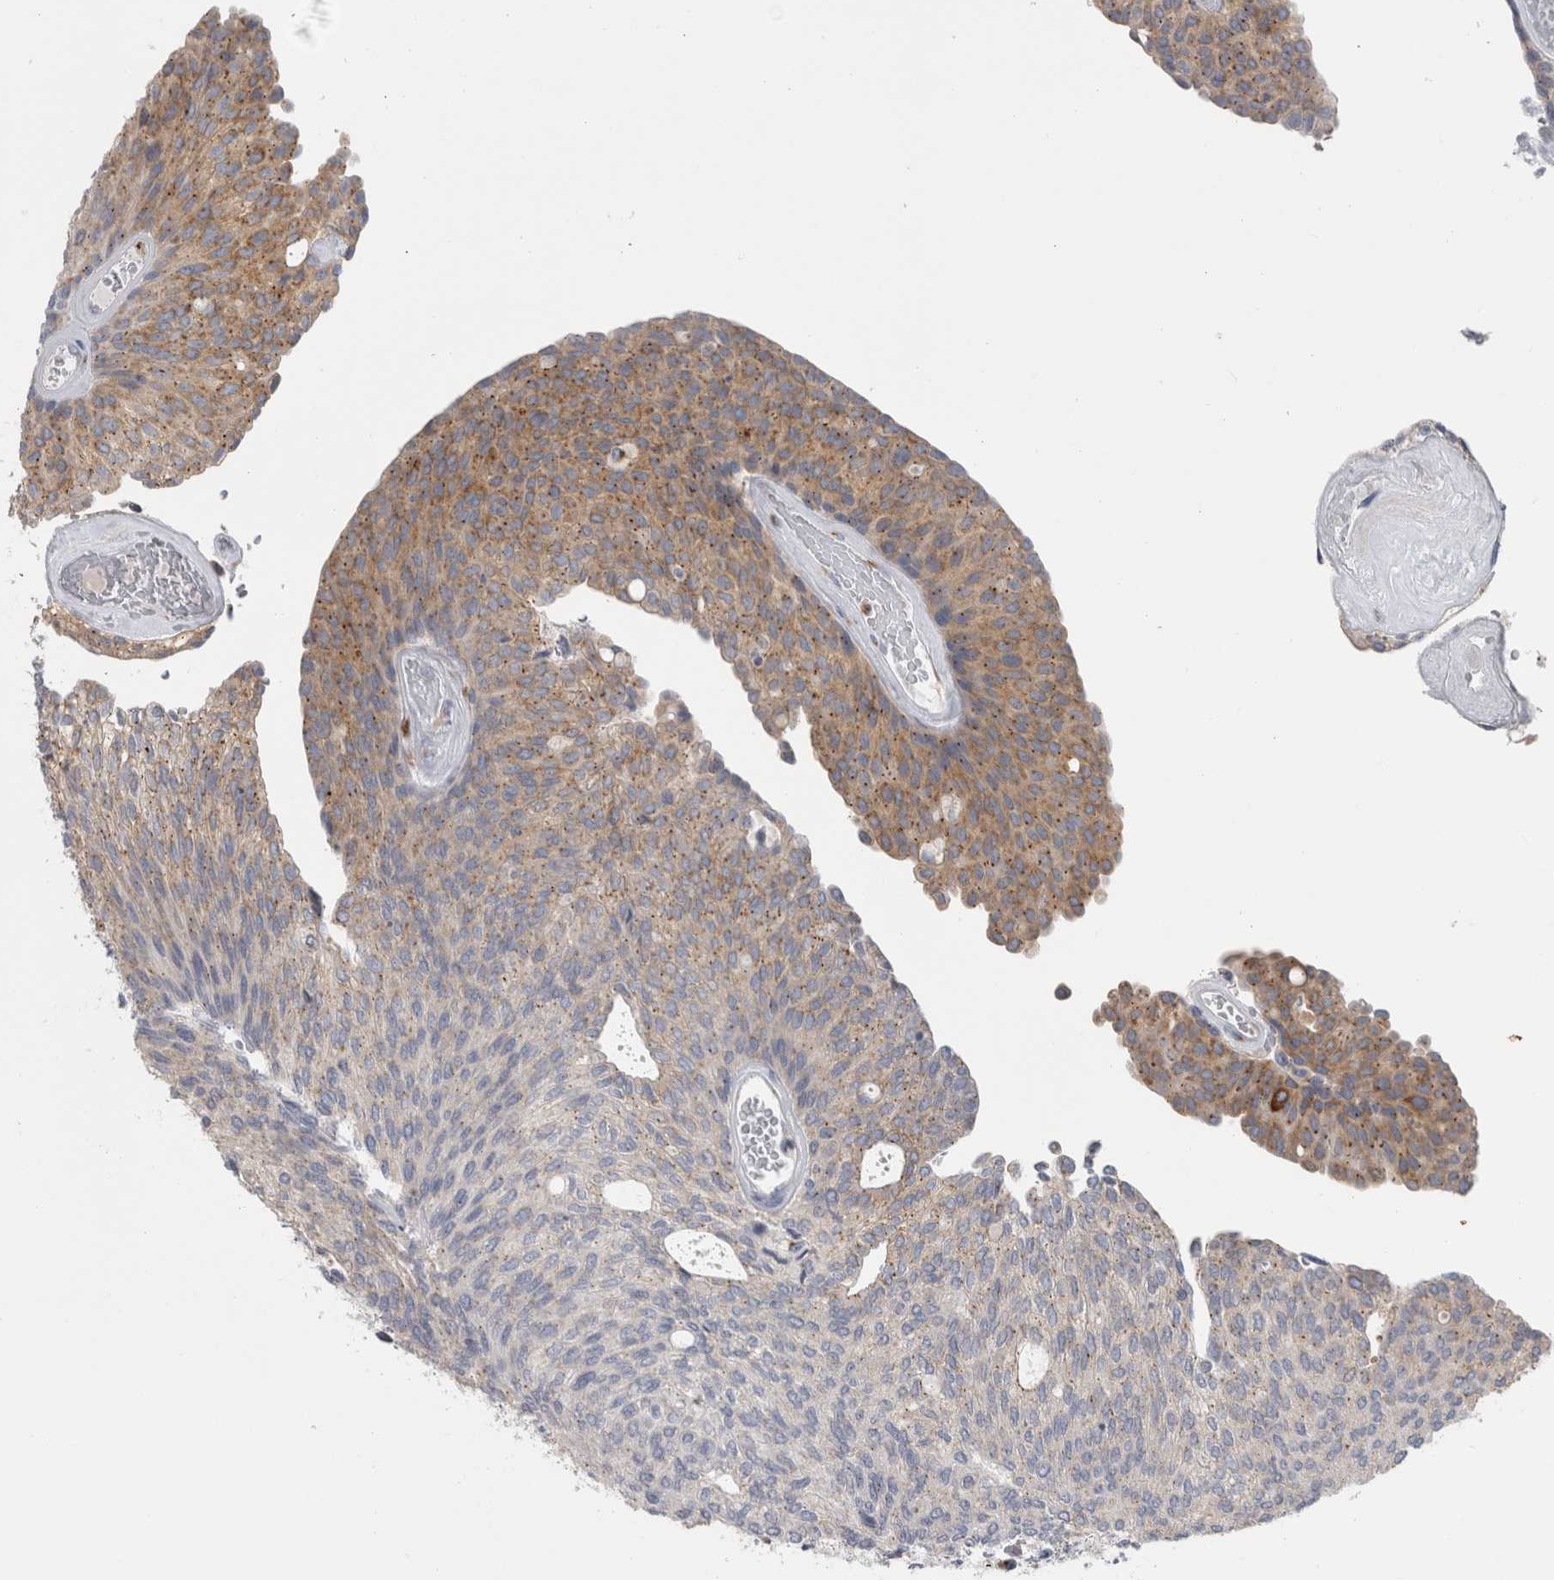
{"staining": {"intensity": "moderate", "quantity": "<25%", "location": "cytoplasmic/membranous"}, "tissue": "urothelial cancer", "cell_type": "Tumor cells", "image_type": "cancer", "snomed": [{"axis": "morphology", "description": "Urothelial carcinoma, Low grade"}, {"axis": "topography", "description": "Urinary bladder"}], "caption": "A photomicrograph showing moderate cytoplasmic/membranous positivity in approximately <25% of tumor cells in urothelial cancer, as visualized by brown immunohistochemical staining.", "gene": "AKAP9", "patient": {"sex": "female", "age": 79}}